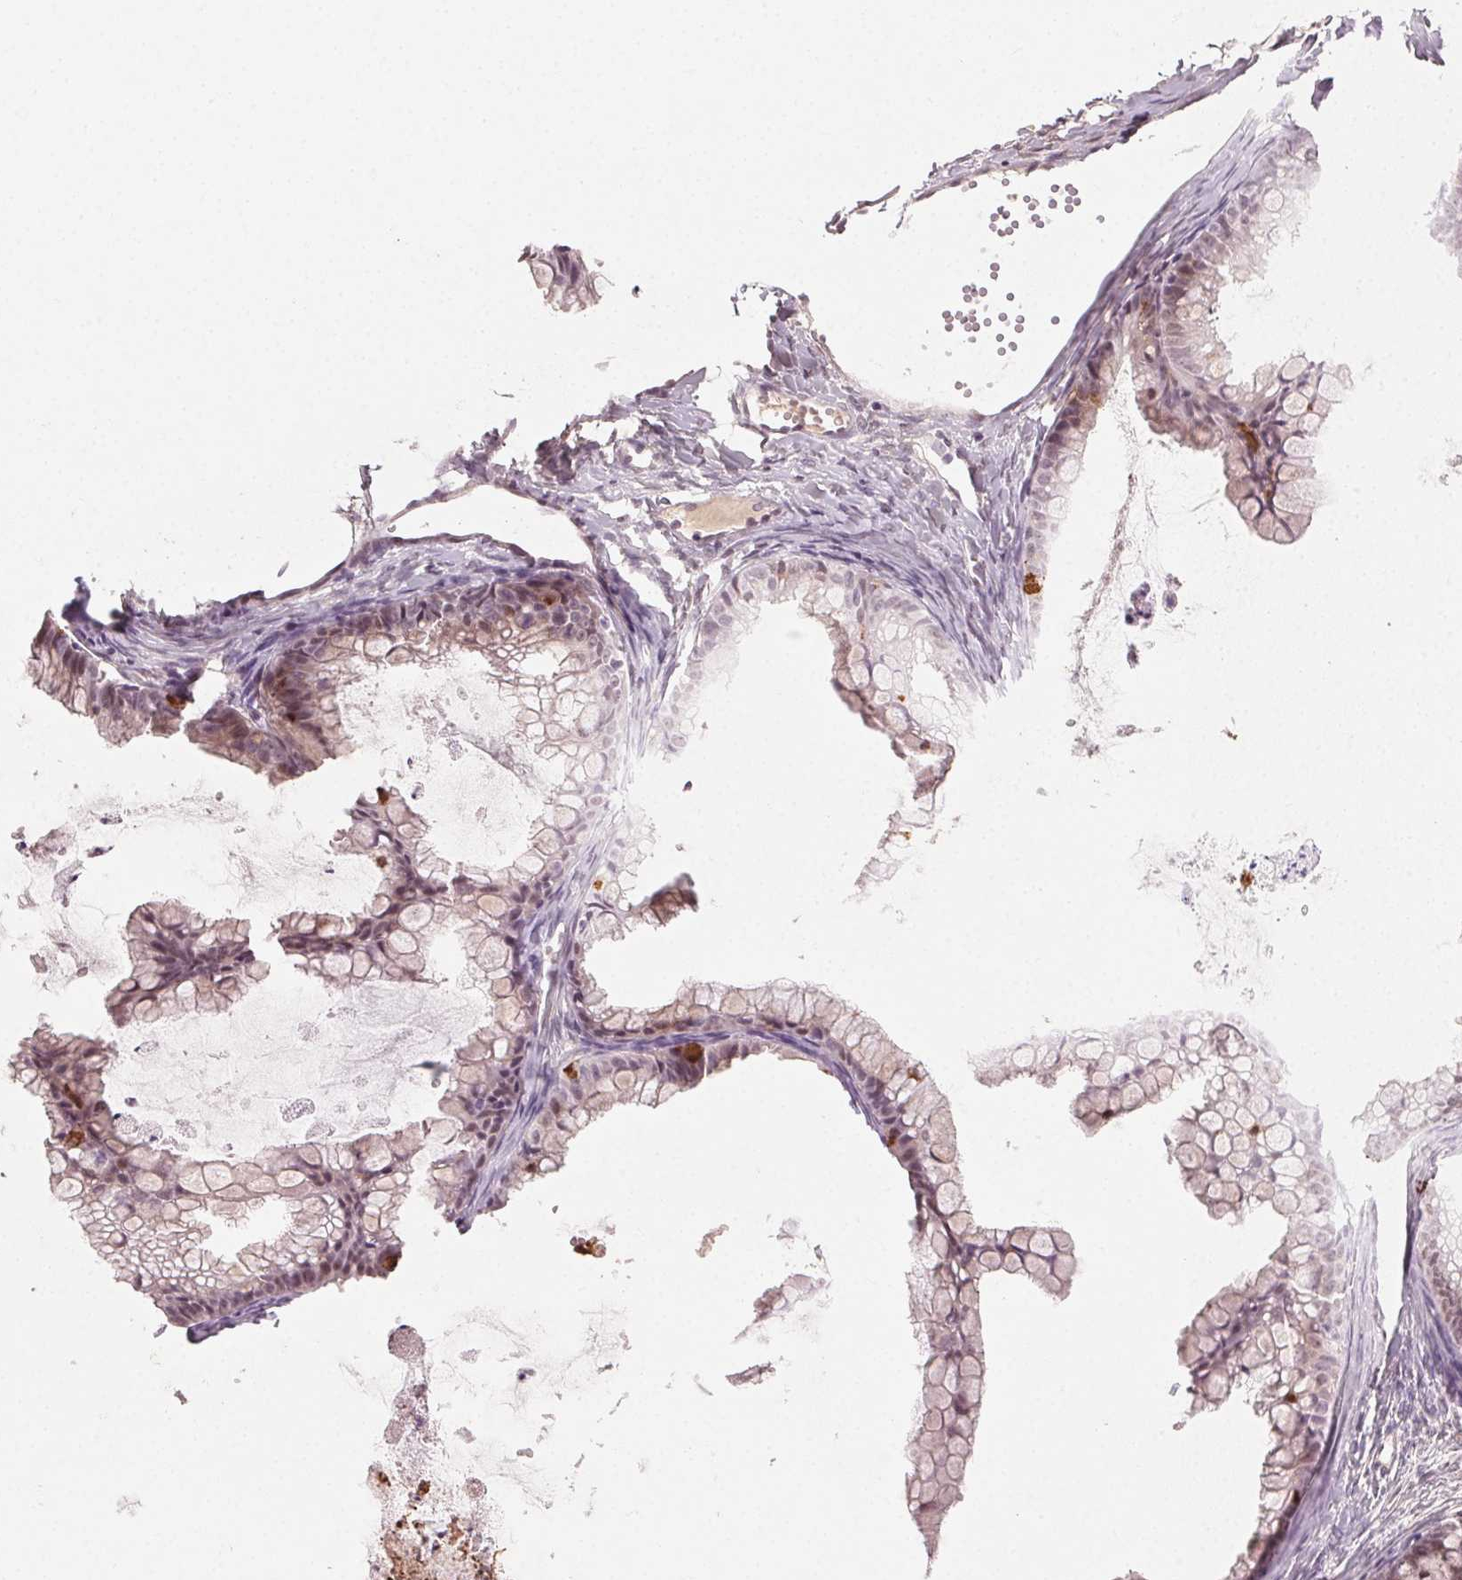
{"staining": {"intensity": "weak", "quantity": "<25%", "location": "nuclear"}, "tissue": "ovarian cancer", "cell_type": "Tumor cells", "image_type": "cancer", "snomed": [{"axis": "morphology", "description": "Cystadenocarcinoma, mucinous, NOS"}, {"axis": "topography", "description": "Ovary"}], "caption": "Tumor cells are negative for protein expression in human ovarian mucinous cystadenocarcinoma.", "gene": "TUB", "patient": {"sex": "female", "age": 35}}